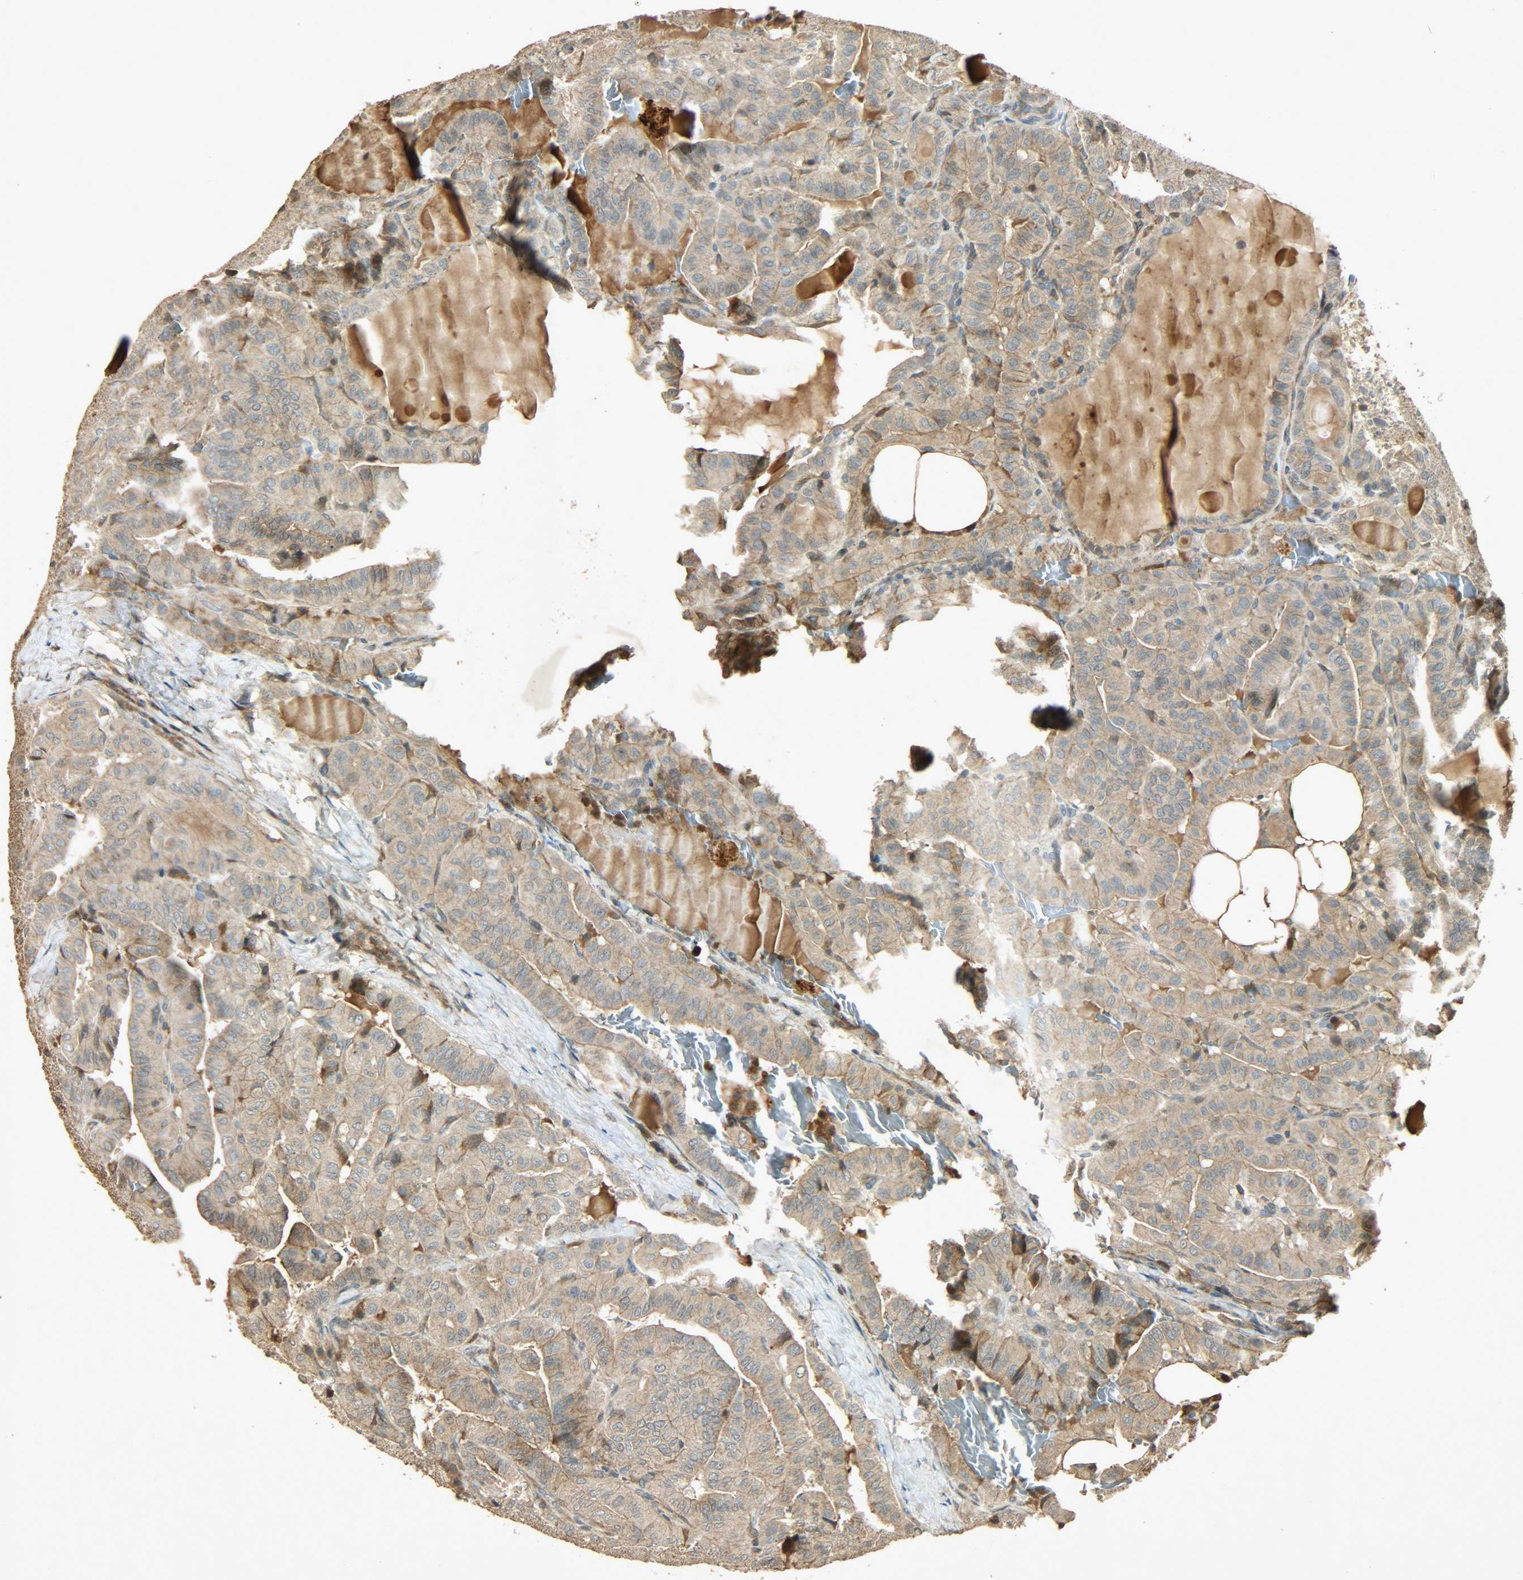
{"staining": {"intensity": "weak", "quantity": ">75%", "location": "cytoplasmic/membranous"}, "tissue": "thyroid cancer", "cell_type": "Tumor cells", "image_type": "cancer", "snomed": [{"axis": "morphology", "description": "Papillary adenocarcinoma, NOS"}, {"axis": "topography", "description": "Thyroid gland"}], "caption": "Immunohistochemical staining of human thyroid papillary adenocarcinoma reveals weak cytoplasmic/membranous protein staining in about >75% of tumor cells. (DAB (3,3'-diaminobenzidine) = brown stain, brightfield microscopy at high magnification).", "gene": "ATP2B1", "patient": {"sex": "male", "age": 77}}